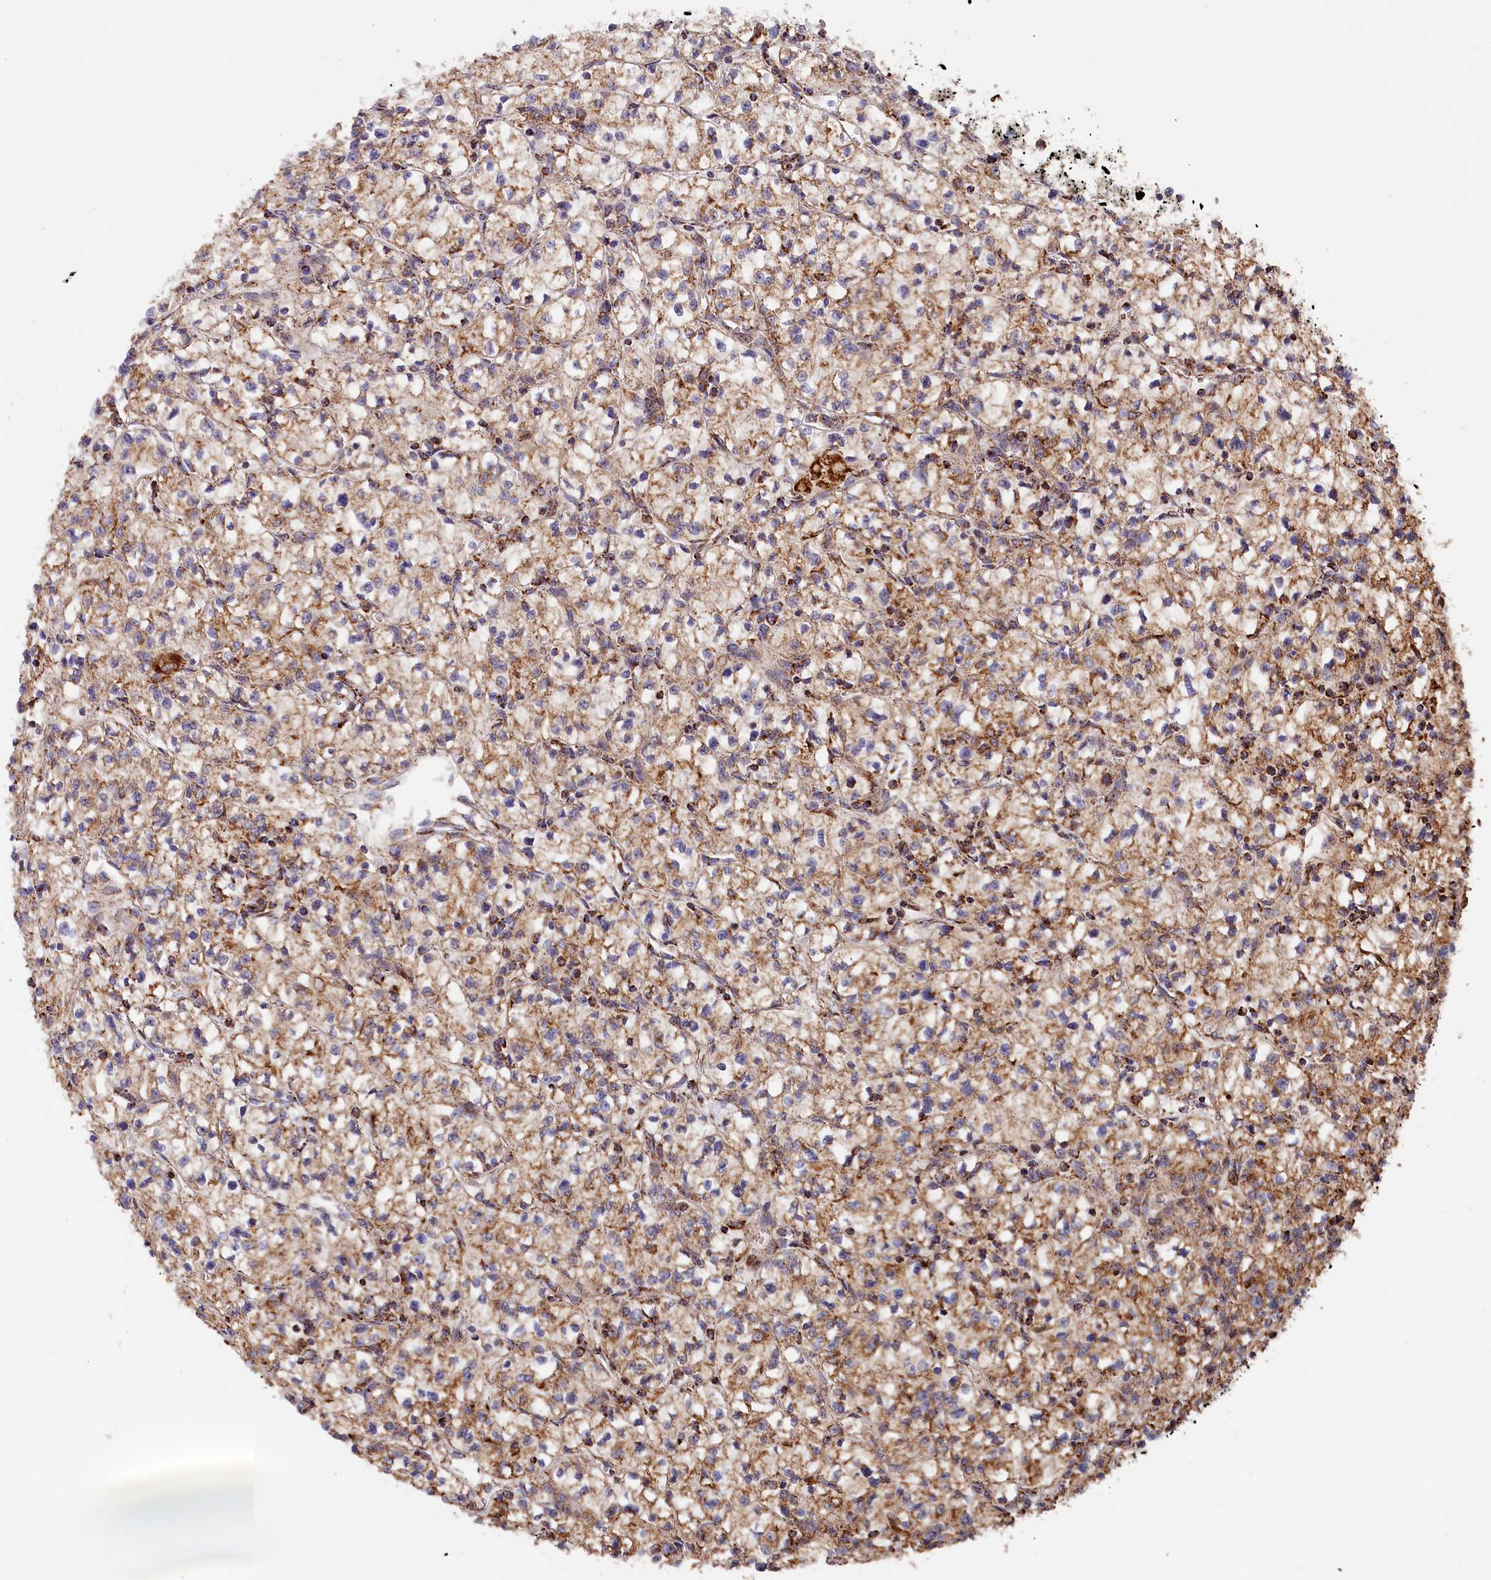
{"staining": {"intensity": "moderate", "quantity": ">75%", "location": "cytoplasmic/membranous"}, "tissue": "renal cancer", "cell_type": "Tumor cells", "image_type": "cancer", "snomed": [{"axis": "morphology", "description": "Adenocarcinoma, NOS"}, {"axis": "topography", "description": "Kidney"}], "caption": "A micrograph of adenocarcinoma (renal) stained for a protein shows moderate cytoplasmic/membranous brown staining in tumor cells.", "gene": "MACROD1", "patient": {"sex": "female", "age": 64}}